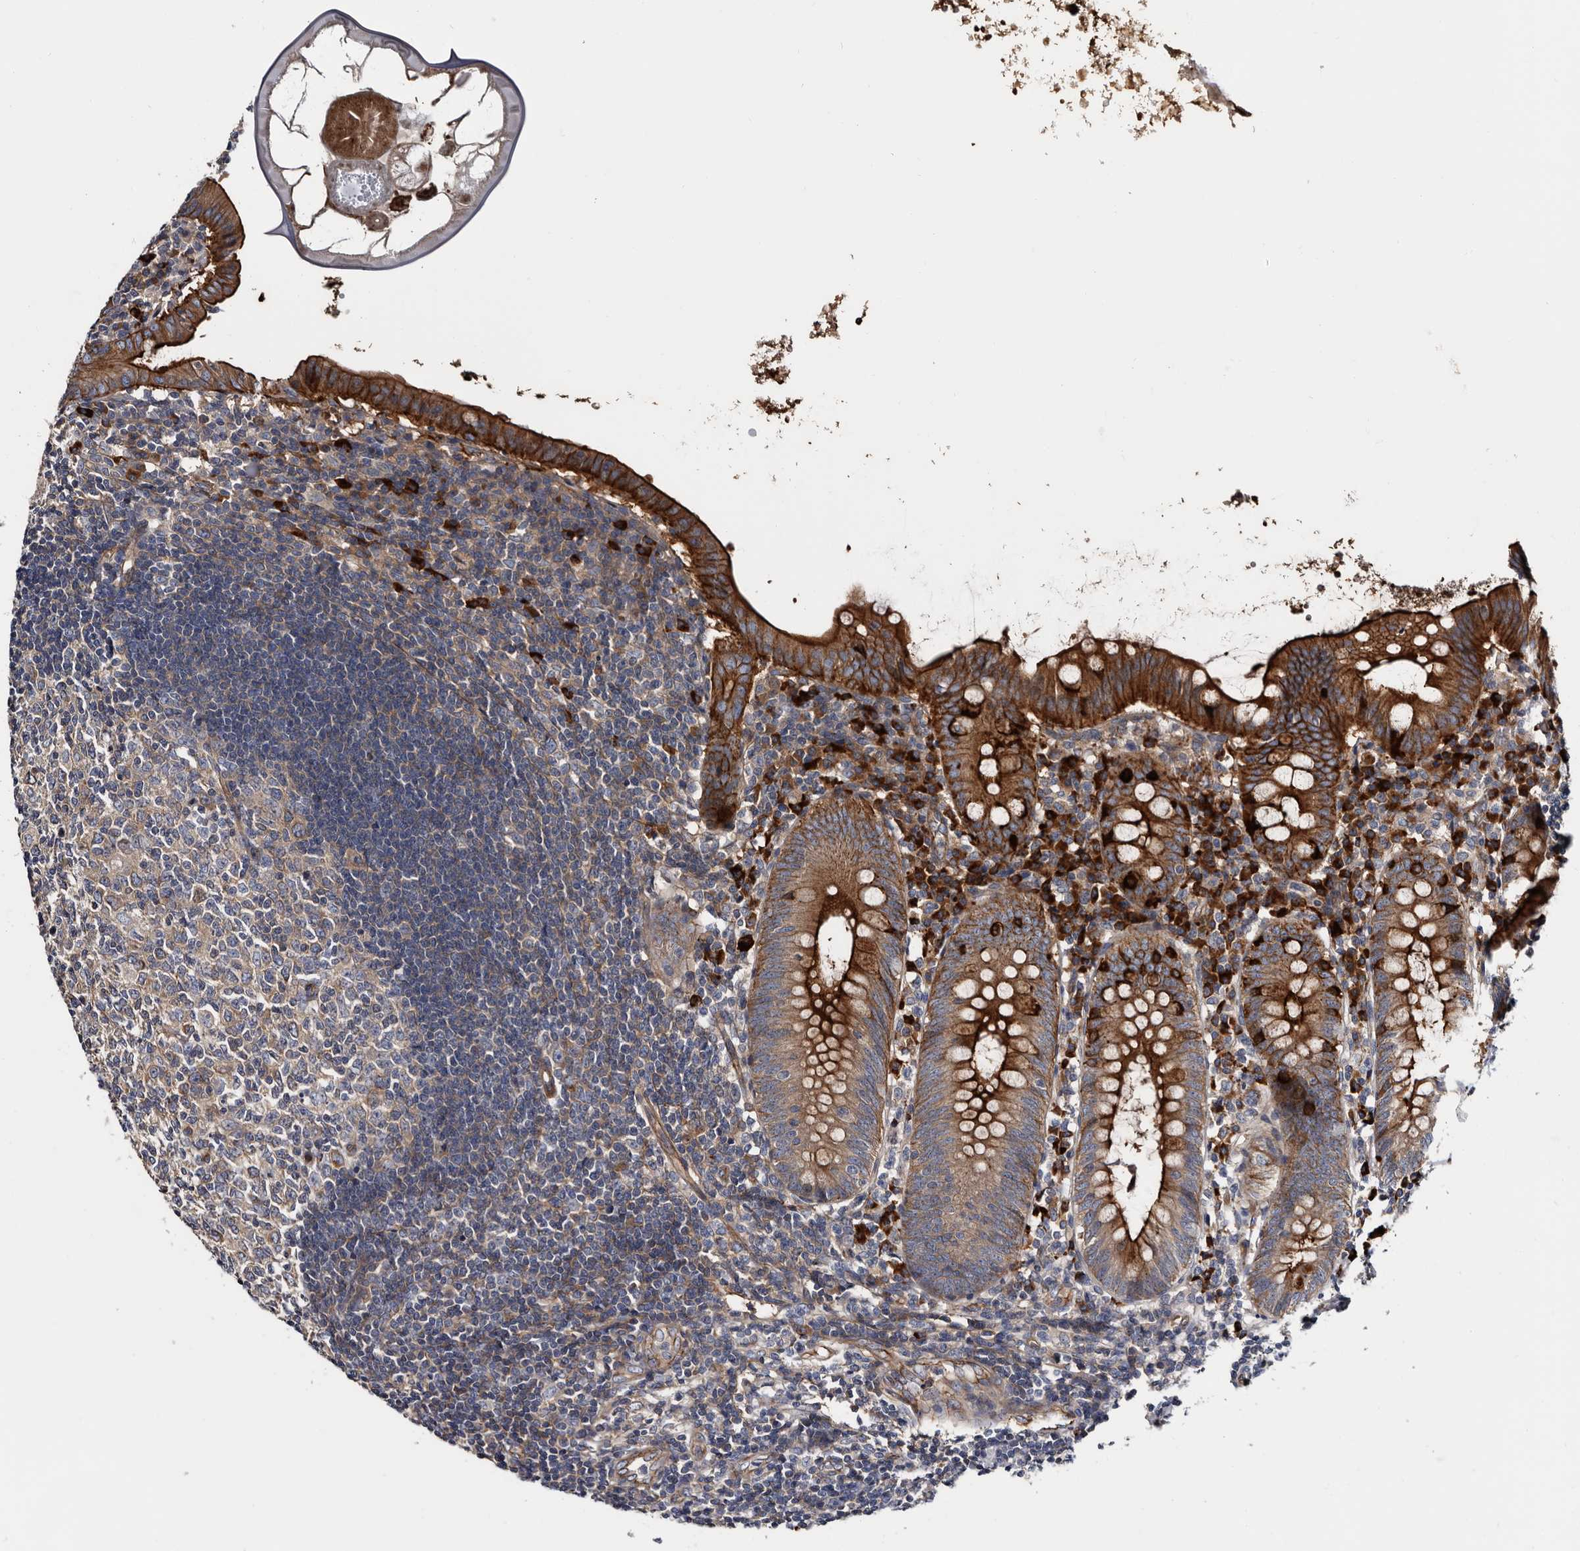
{"staining": {"intensity": "strong", "quantity": ">75%", "location": "cytoplasmic/membranous"}, "tissue": "appendix", "cell_type": "Glandular cells", "image_type": "normal", "snomed": [{"axis": "morphology", "description": "Normal tissue, NOS"}, {"axis": "topography", "description": "Appendix"}], "caption": "An IHC image of unremarkable tissue is shown. Protein staining in brown highlights strong cytoplasmic/membranous positivity in appendix within glandular cells. (brown staining indicates protein expression, while blue staining denotes nuclei).", "gene": "TSPAN17", "patient": {"sex": "female", "age": 54}}